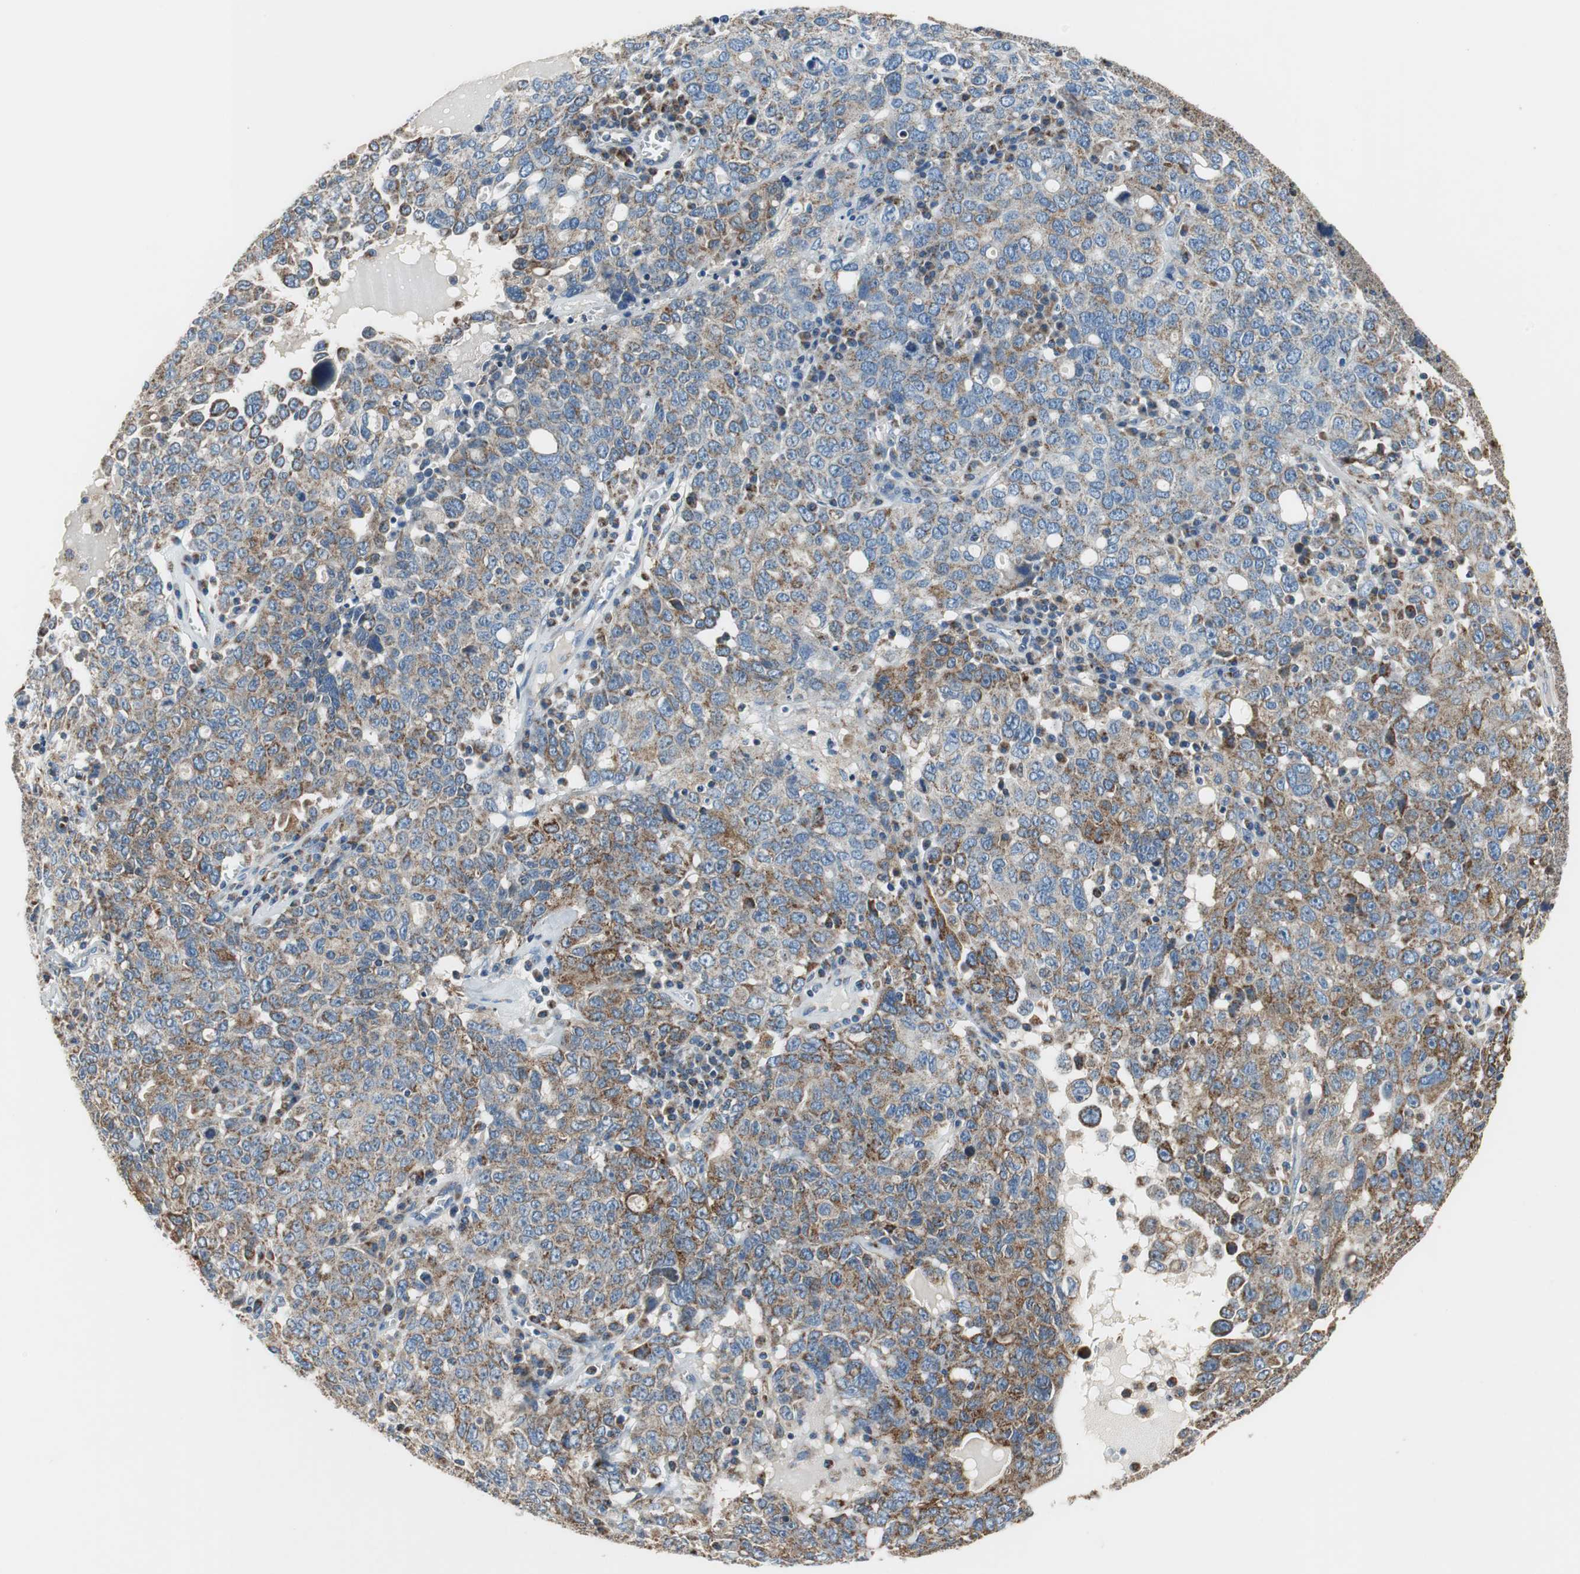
{"staining": {"intensity": "strong", "quantity": "25%-75%", "location": "cytoplasmic/membranous"}, "tissue": "ovarian cancer", "cell_type": "Tumor cells", "image_type": "cancer", "snomed": [{"axis": "morphology", "description": "Carcinoma, endometroid"}, {"axis": "topography", "description": "Ovary"}], "caption": "Immunohistochemical staining of endometroid carcinoma (ovarian) shows high levels of strong cytoplasmic/membranous expression in approximately 25%-75% of tumor cells. The protein of interest is stained brown, and the nuclei are stained in blue (DAB (3,3'-diaminobenzidine) IHC with brightfield microscopy, high magnification).", "gene": "GSTK1", "patient": {"sex": "female", "age": 62}}